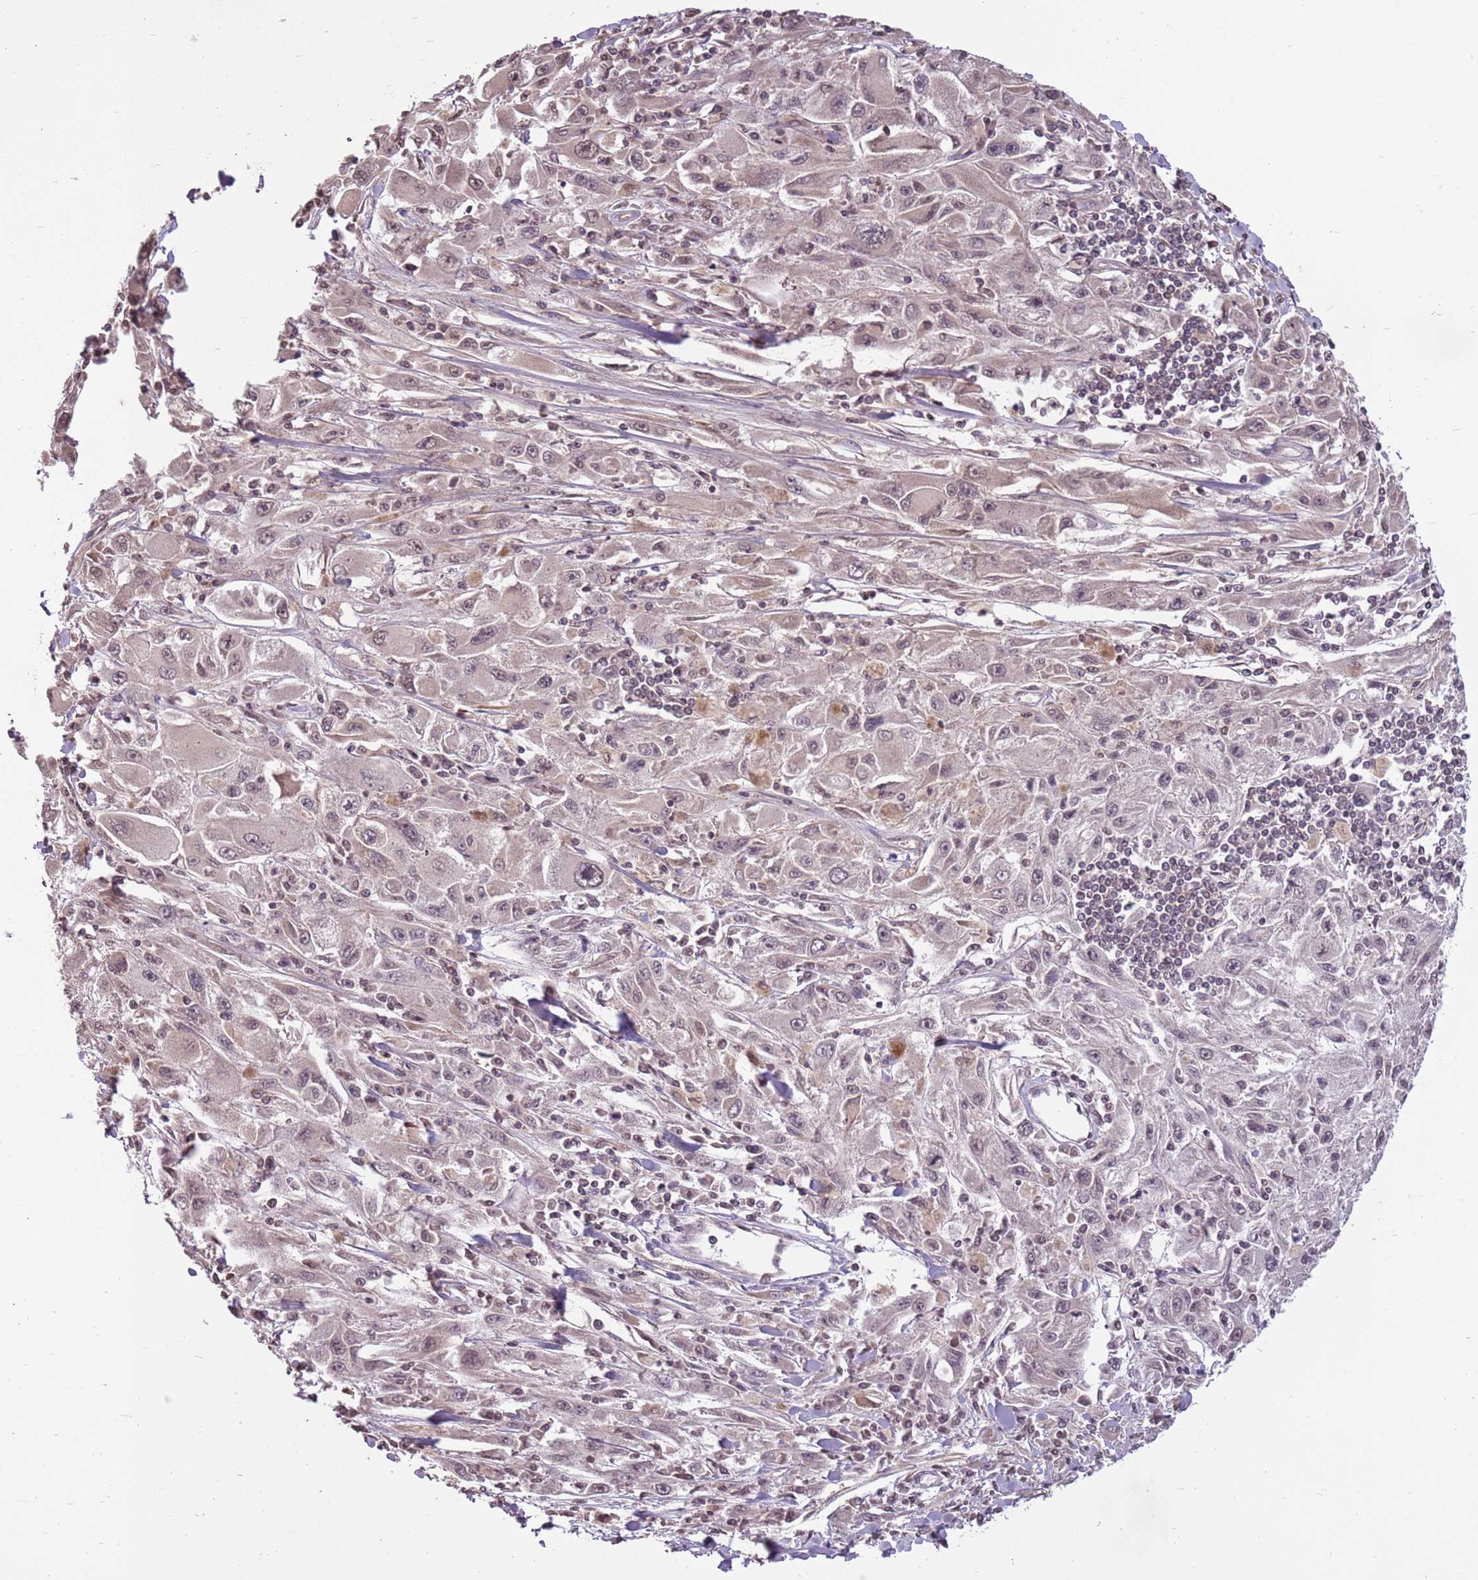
{"staining": {"intensity": "negative", "quantity": "none", "location": "none"}, "tissue": "melanoma", "cell_type": "Tumor cells", "image_type": "cancer", "snomed": [{"axis": "morphology", "description": "Malignant melanoma, Metastatic site"}, {"axis": "topography", "description": "Skin"}], "caption": "Immunohistochemical staining of malignant melanoma (metastatic site) demonstrates no significant expression in tumor cells. (DAB IHC with hematoxylin counter stain).", "gene": "CAPN9", "patient": {"sex": "male", "age": 53}}